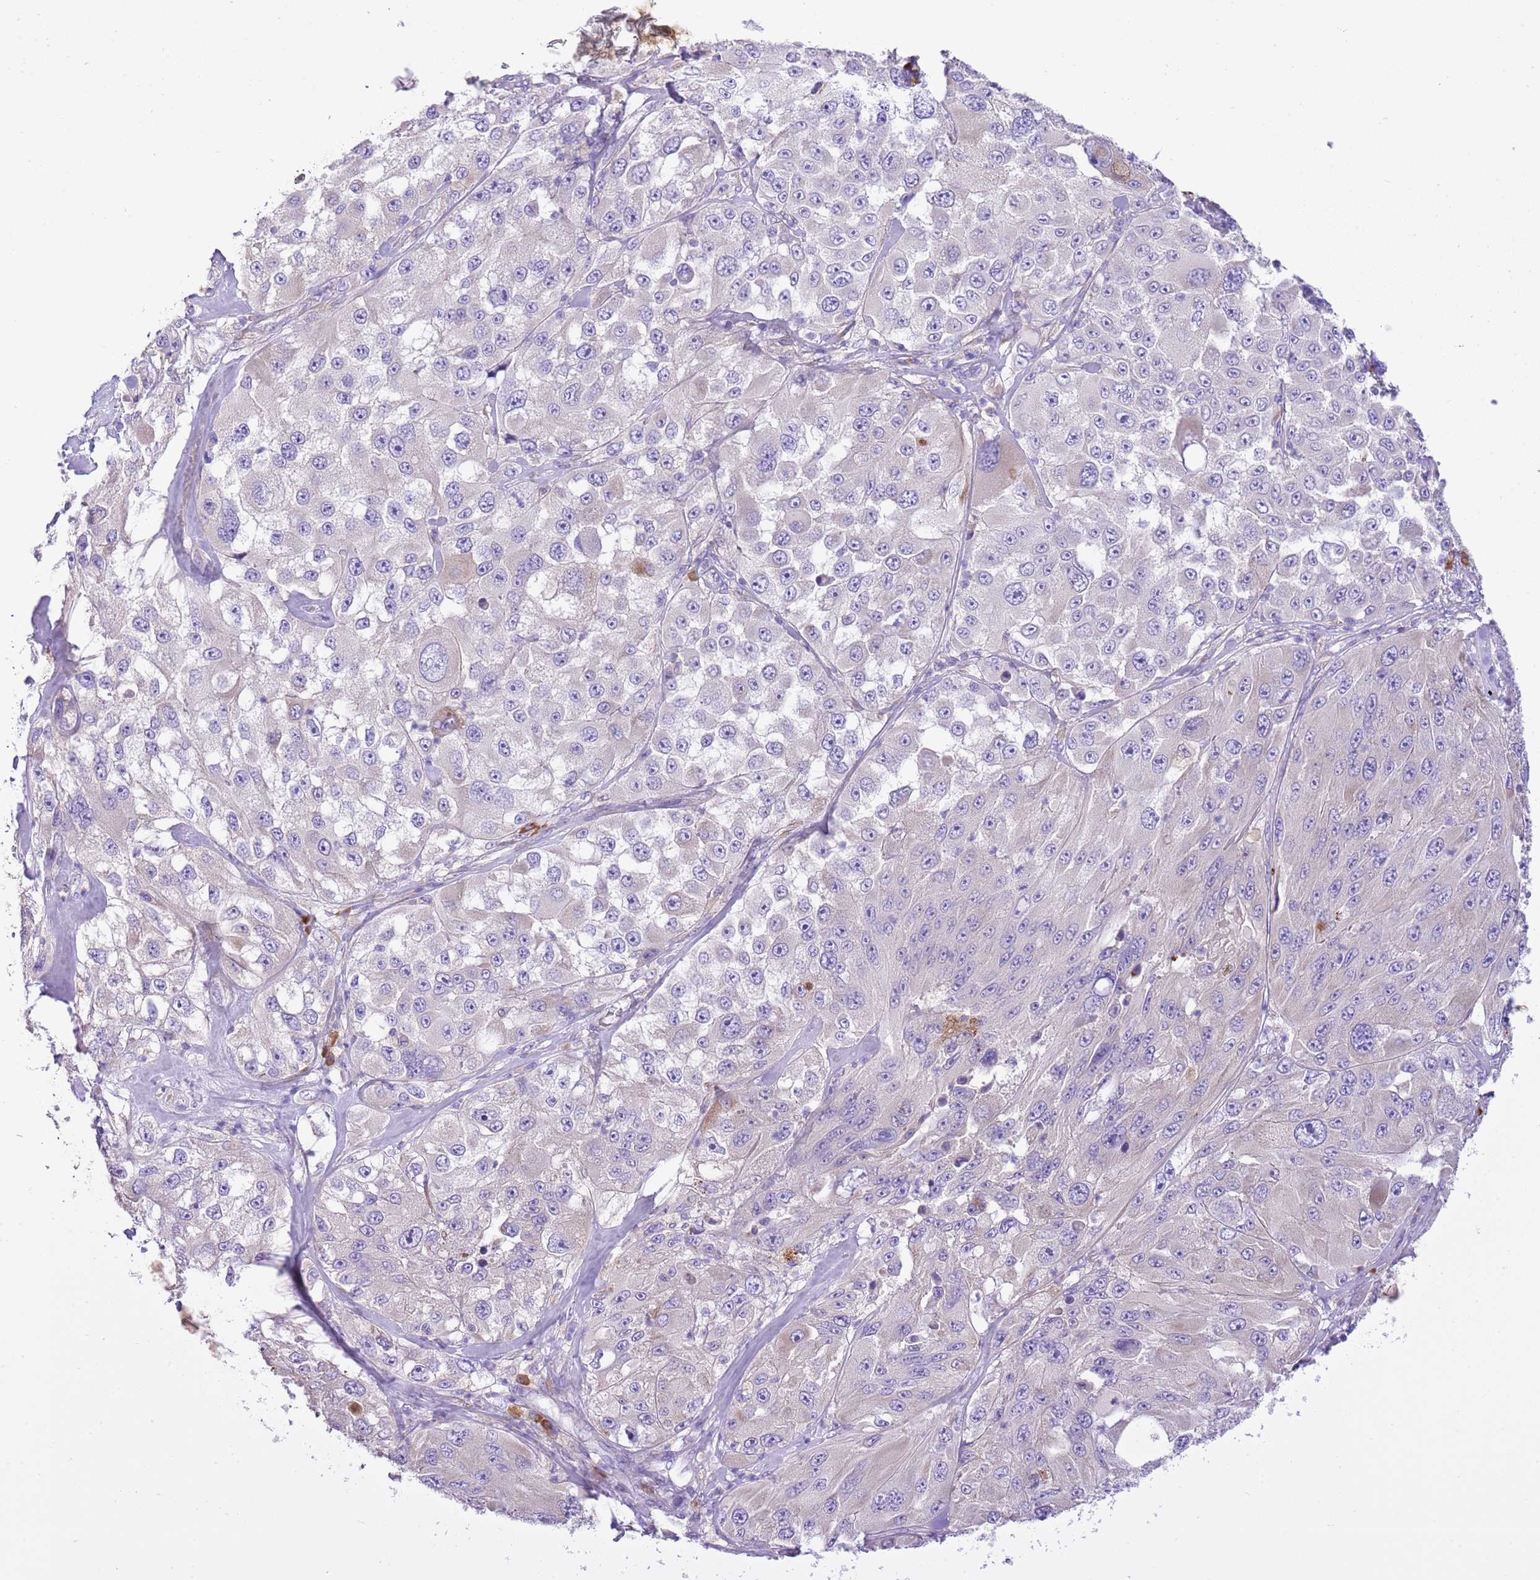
{"staining": {"intensity": "negative", "quantity": "none", "location": "none"}, "tissue": "melanoma", "cell_type": "Tumor cells", "image_type": "cancer", "snomed": [{"axis": "morphology", "description": "Malignant melanoma, Metastatic site"}, {"axis": "topography", "description": "Lymph node"}], "caption": "Image shows no significant protein staining in tumor cells of melanoma.", "gene": "AAR2", "patient": {"sex": "male", "age": 62}}